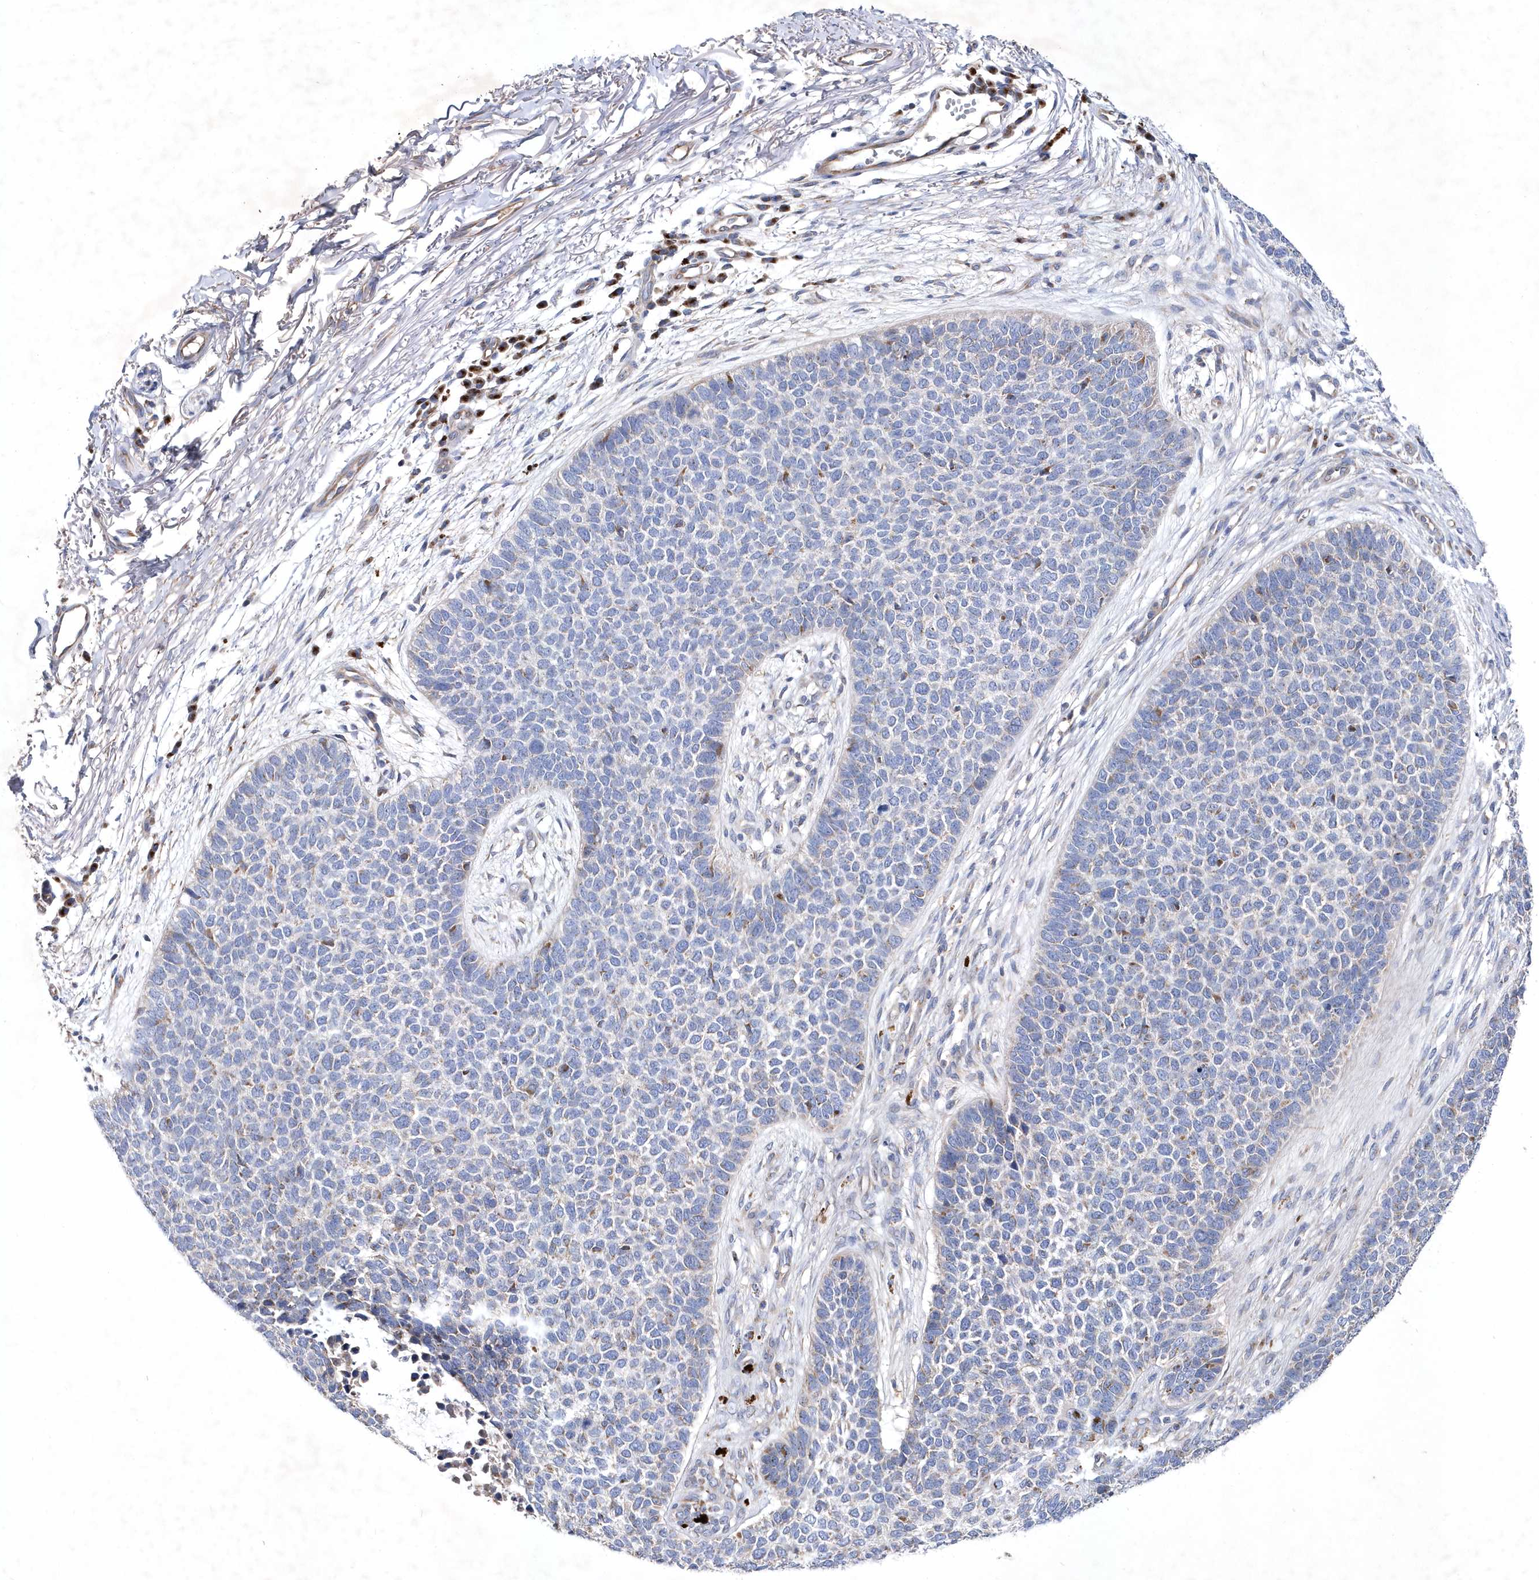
{"staining": {"intensity": "negative", "quantity": "none", "location": "none"}, "tissue": "skin cancer", "cell_type": "Tumor cells", "image_type": "cancer", "snomed": [{"axis": "morphology", "description": "Basal cell carcinoma"}, {"axis": "topography", "description": "Skin"}], "caption": "Tumor cells show no significant protein expression in basal cell carcinoma (skin).", "gene": "METTL8", "patient": {"sex": "female", "age": 84}}